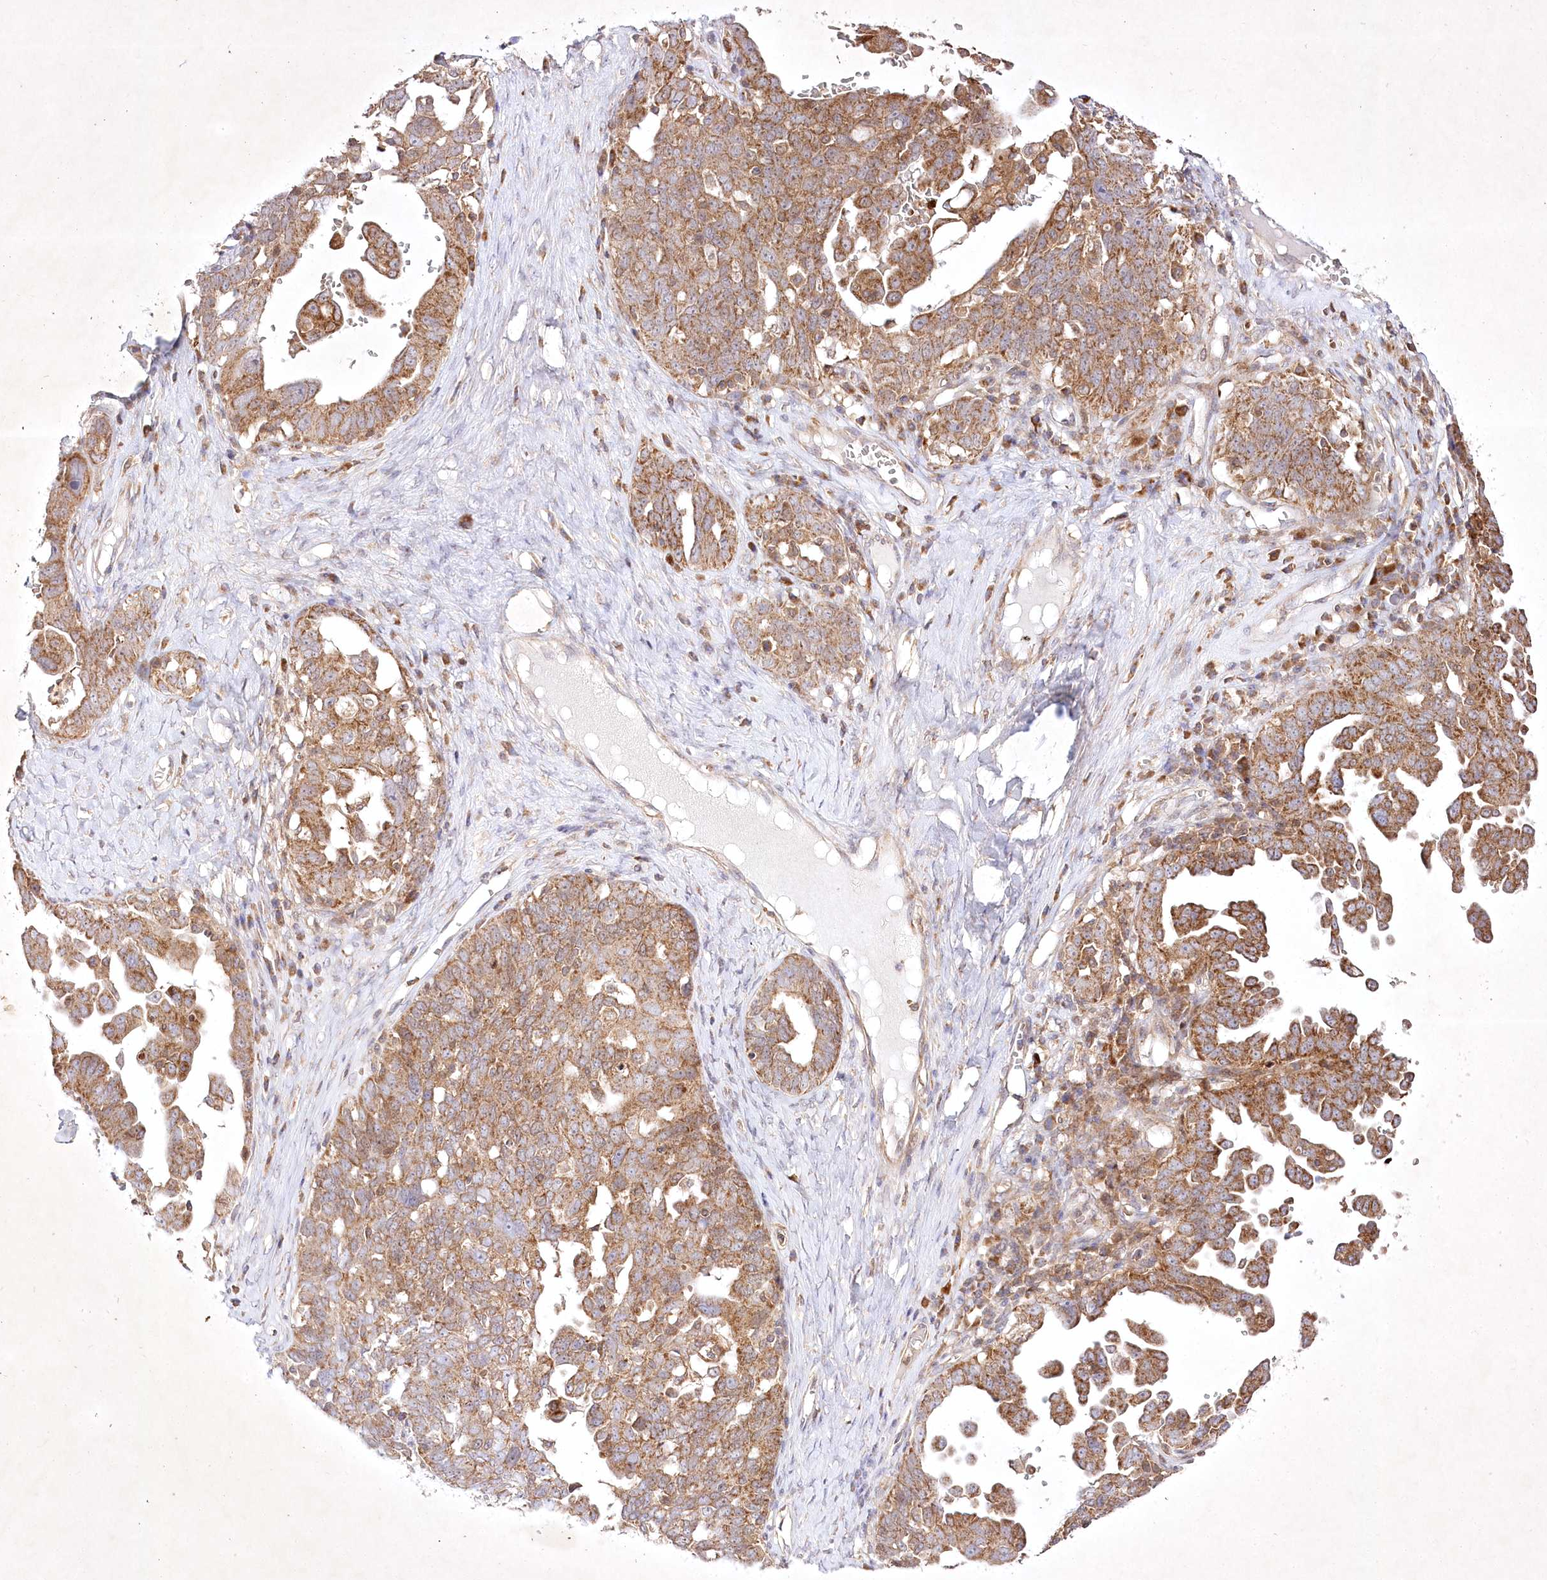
{"staining": {"intensity": "moderate", "quantity": ">75%", "location": "cytoplasmic/membranous"}, "tissue": "ovarian cancer", "cell_type": "Tumor cells", "image_type": "cancer", "snomed": [{"axis": "morphology", "description": "Carcinoma, endometroid"}, {"axis": "topography", "description": "Ovary"}], "caption": "An image of ovarian endometroid carcinoma stained for a protein demonstrates moderate cytoplasmic/membranous brown staining in tumor cells.", "gene": "OPA1", "patient": {"sex": "female", "age": 62}}